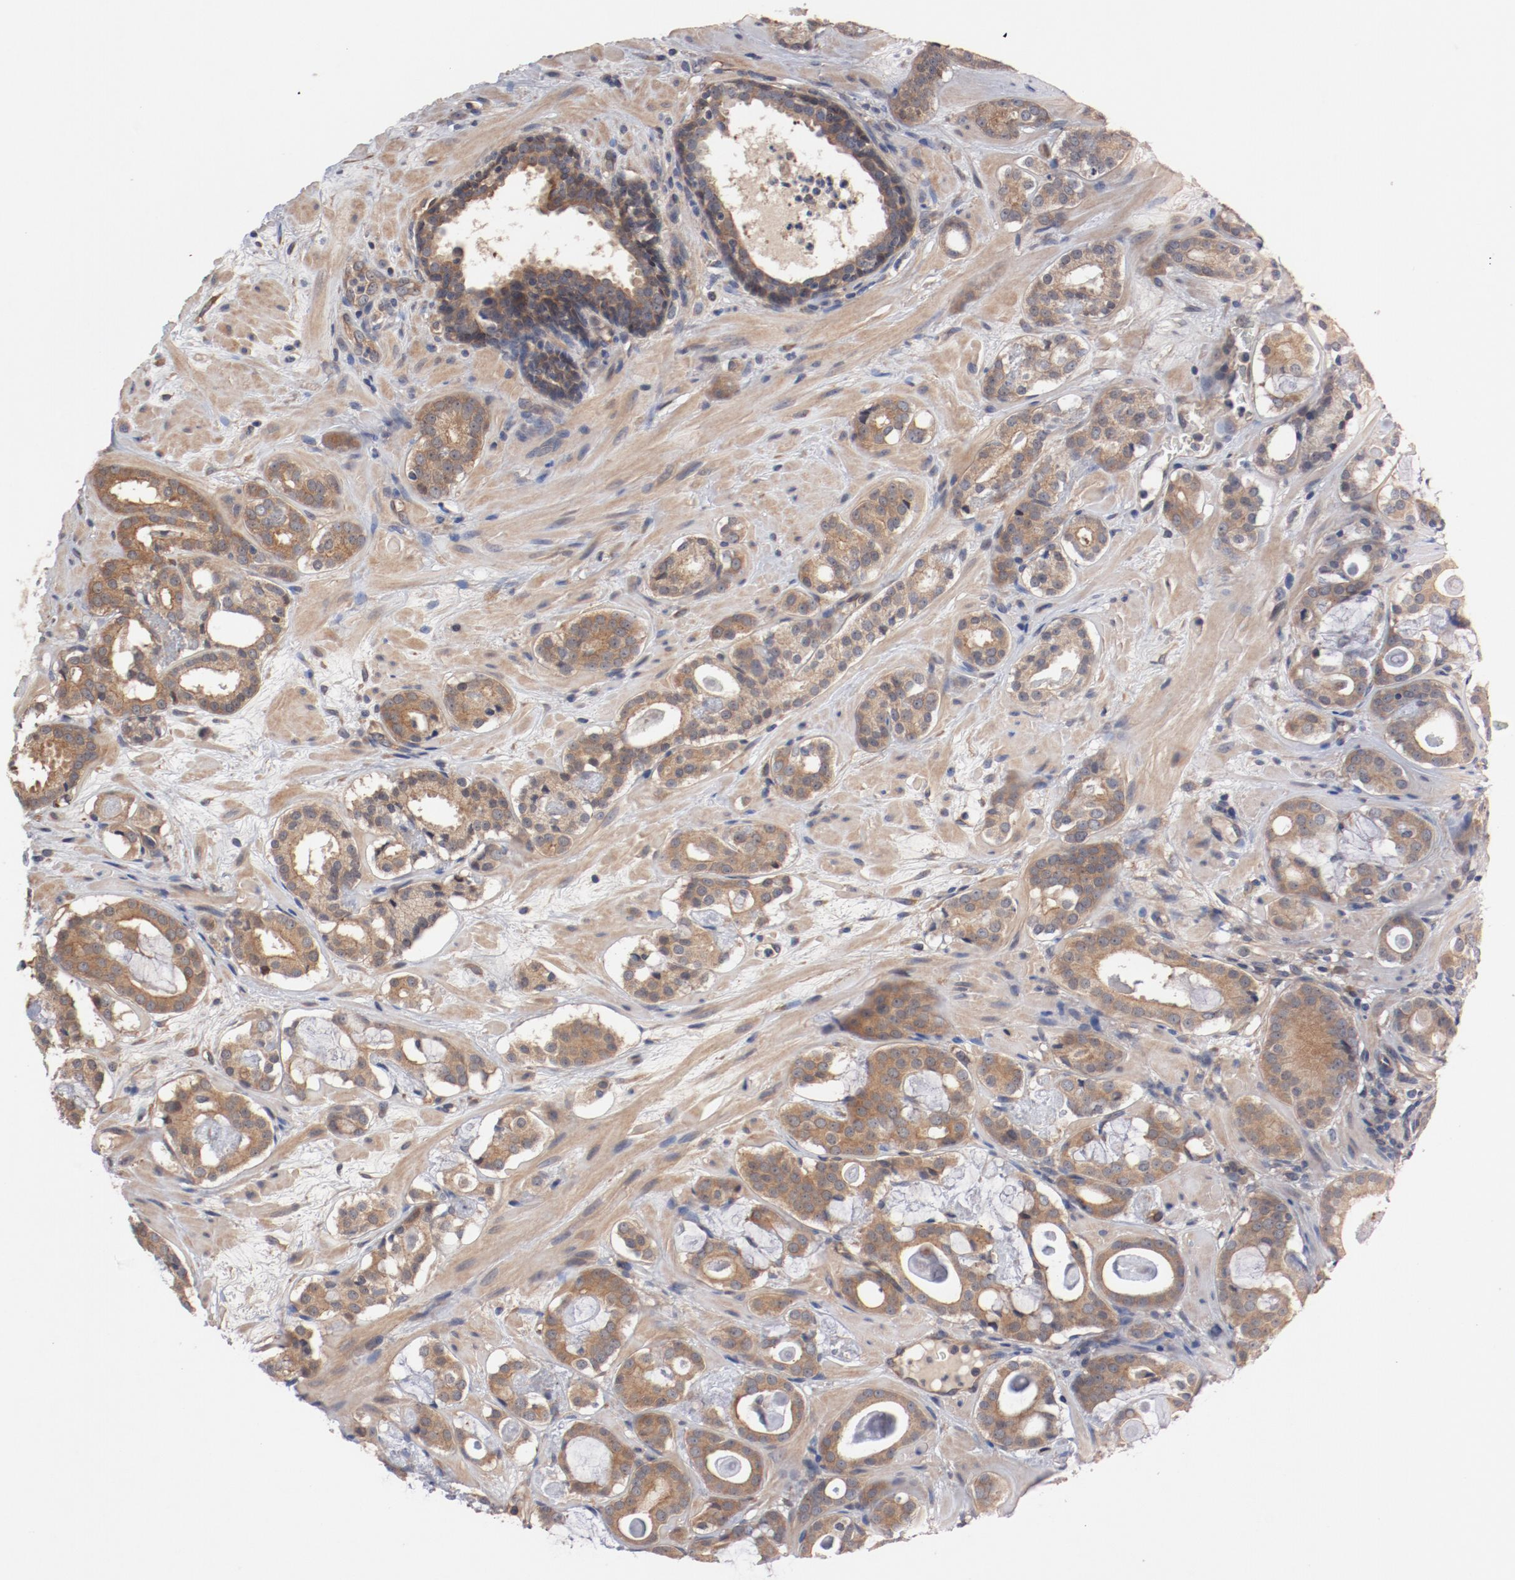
{"staining": {"intensity": "weak", "quantity": ">75%", "location": "cytoplasmic/membranous"}, "tissue": "prostate cancer", "cell_type": "Tumor cells", "image_type": "cancer", "snomed": [{"axis": "morphology", "description": "Adenocarcinoma, Low grade"}, {"axis": "topography", "description": "Prostate"}], "caption": "A photomicrograph showing weak cytoplasmic/membranous staining in about >75% of tumor cells in prostate cancer, as visualized by brown immunohistochemical staining.", "gene": "PITPNM2", "patient": {"sex": "male", "age": 57}}